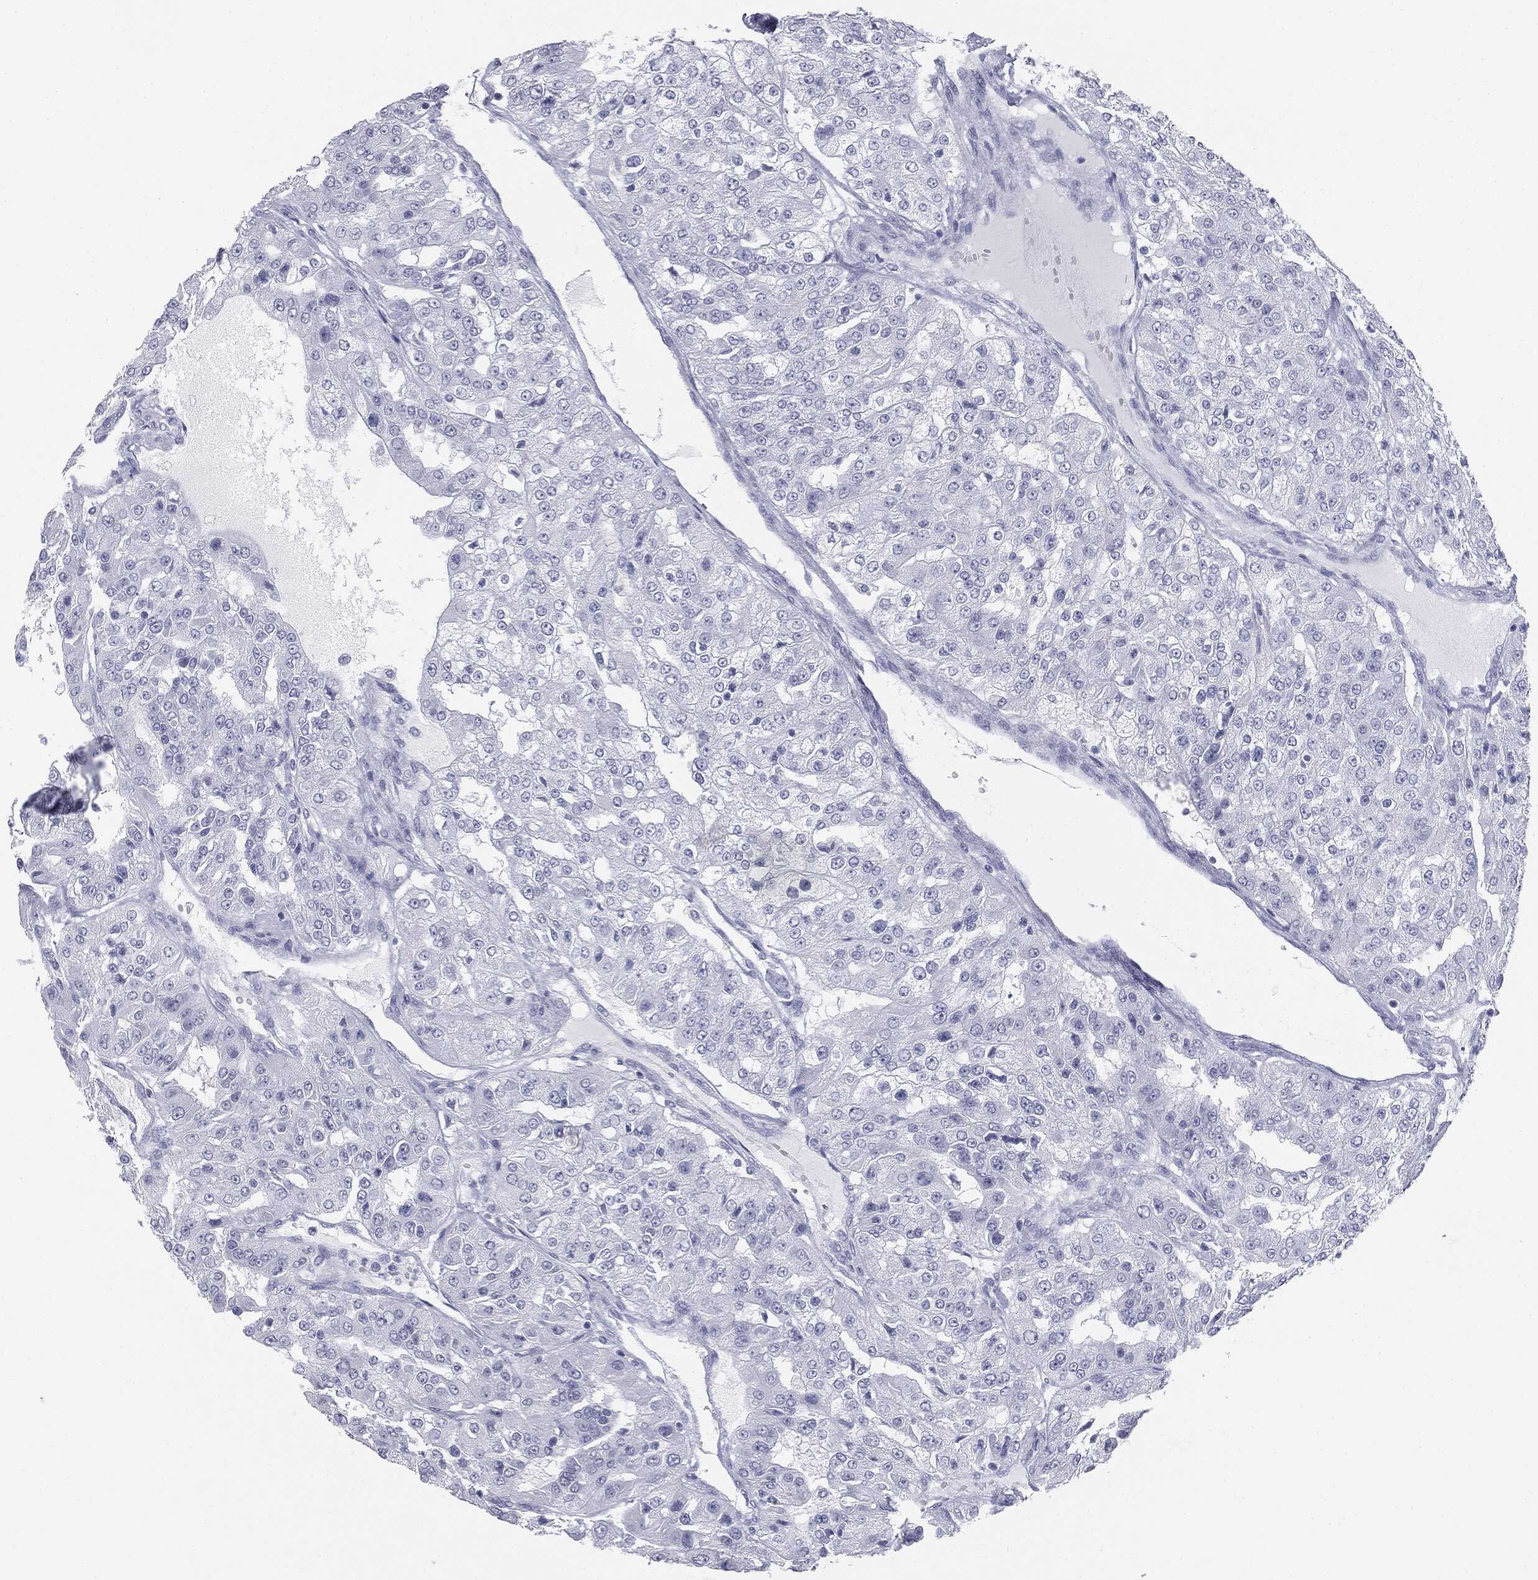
{"staining": {"intensity": "negative", "quantity": "none", "location": "none"}, "tissue": "renal cancer", "cell_type": "Tumor cells", "image_type": "cancer", "snomed": [{"axis": "morphology", "description": "Adenocarcinoma, NOS"}, {"axis": "topography", "description": "Kidney"}], "caption": "This is an immunohistochemistry micrograph of renal cancer. There is no expression in tumor cells.", "gene": "TPO", "patient": {"sex": "female", "age": 63}}